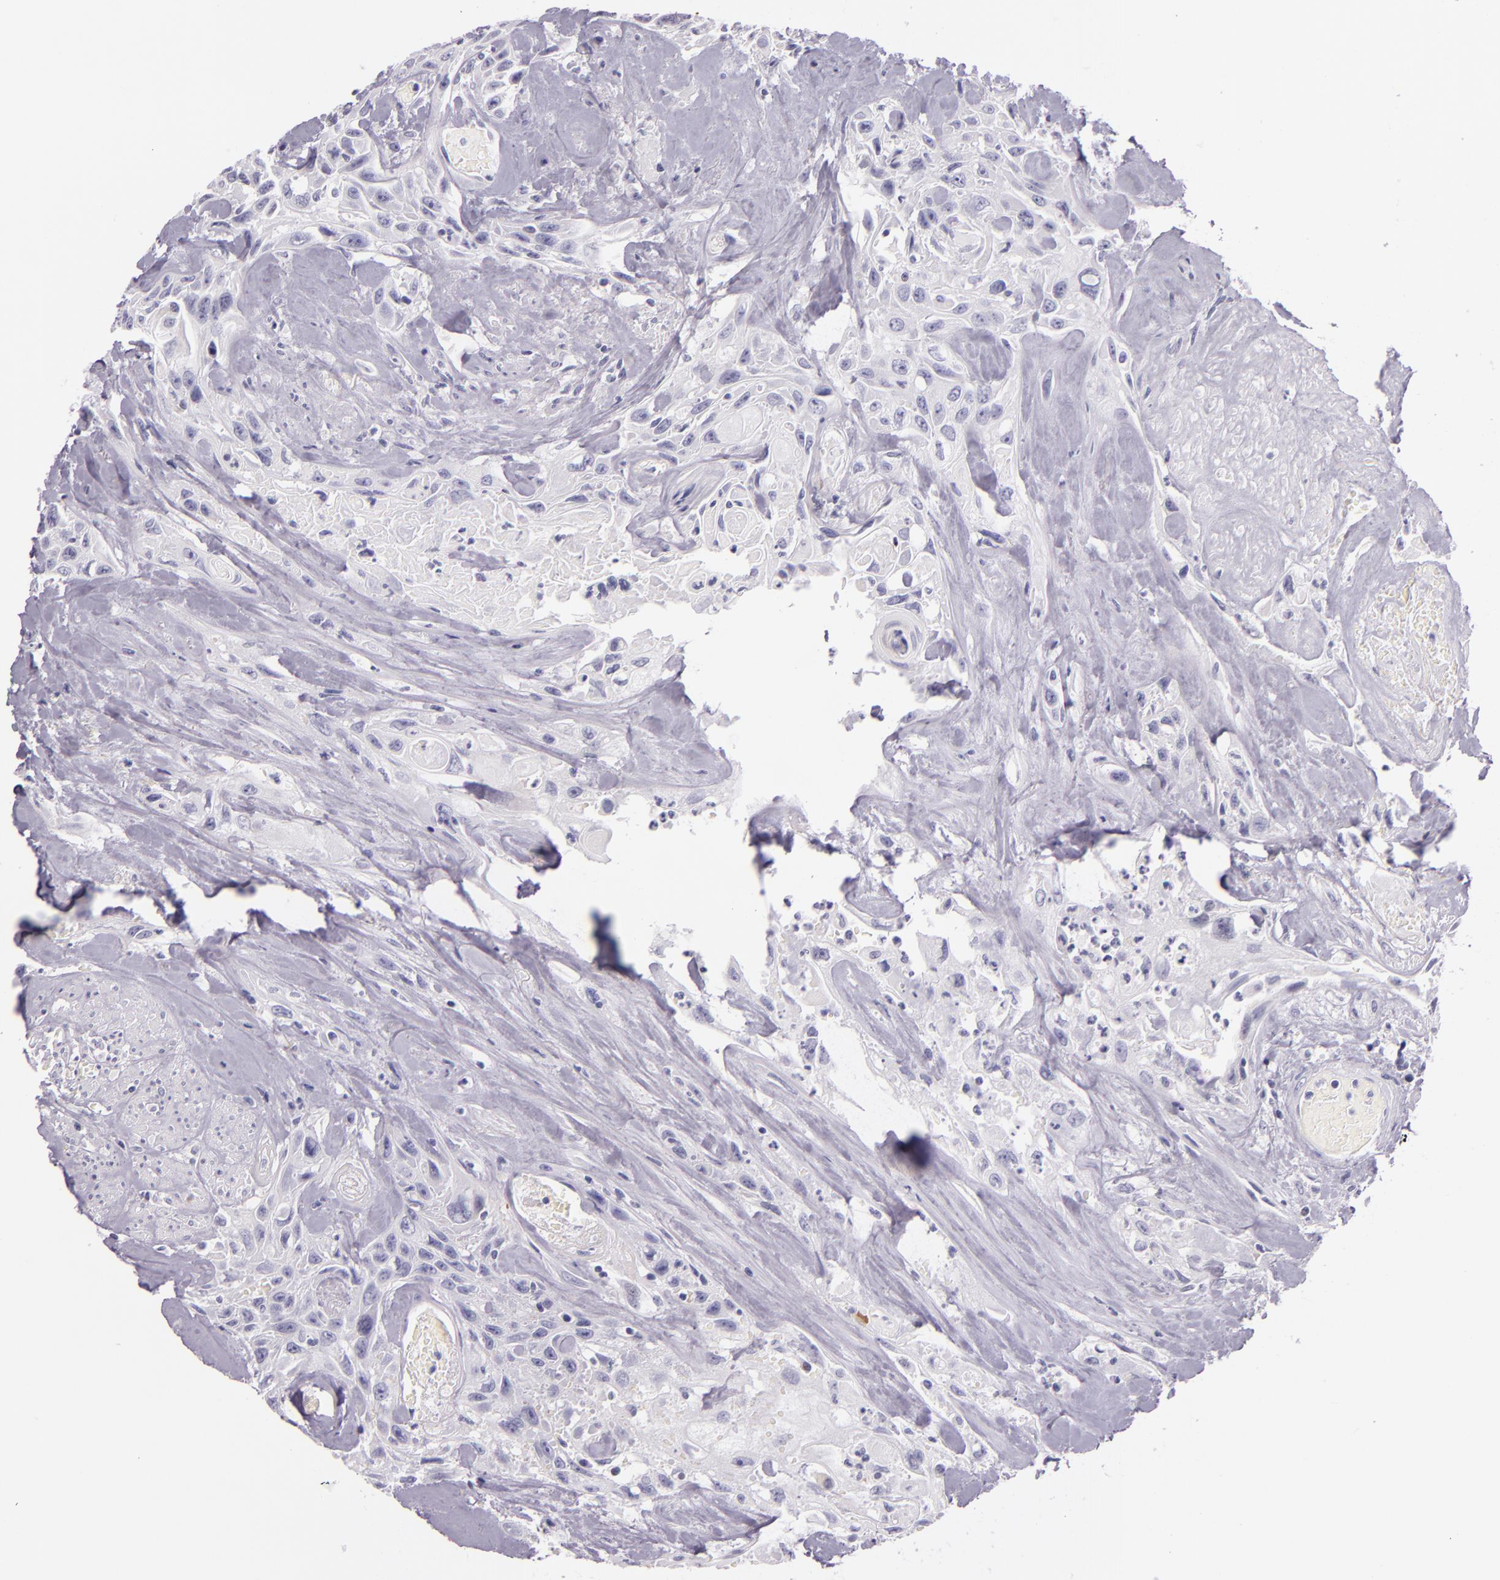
{"staining": {"intensity": "negative", "quantity": "none", "location": "none"}, "tissue": "urothelial cancer", "cell_type": "Tumor cells", "image_type": "cancer", "snomed": [{"axis": "morphology", "description": "Urothelial carcinoma, High grade"}, {"axis": "topography", "description": "Urinary bladder"}], "caption": "Immunohistochemical staining of human high-grade urothelial carcinoma shows no significant staining in tumor cells.", "gene": "HSP90AA1", "patient": {"sex": "female", "age": 84}}